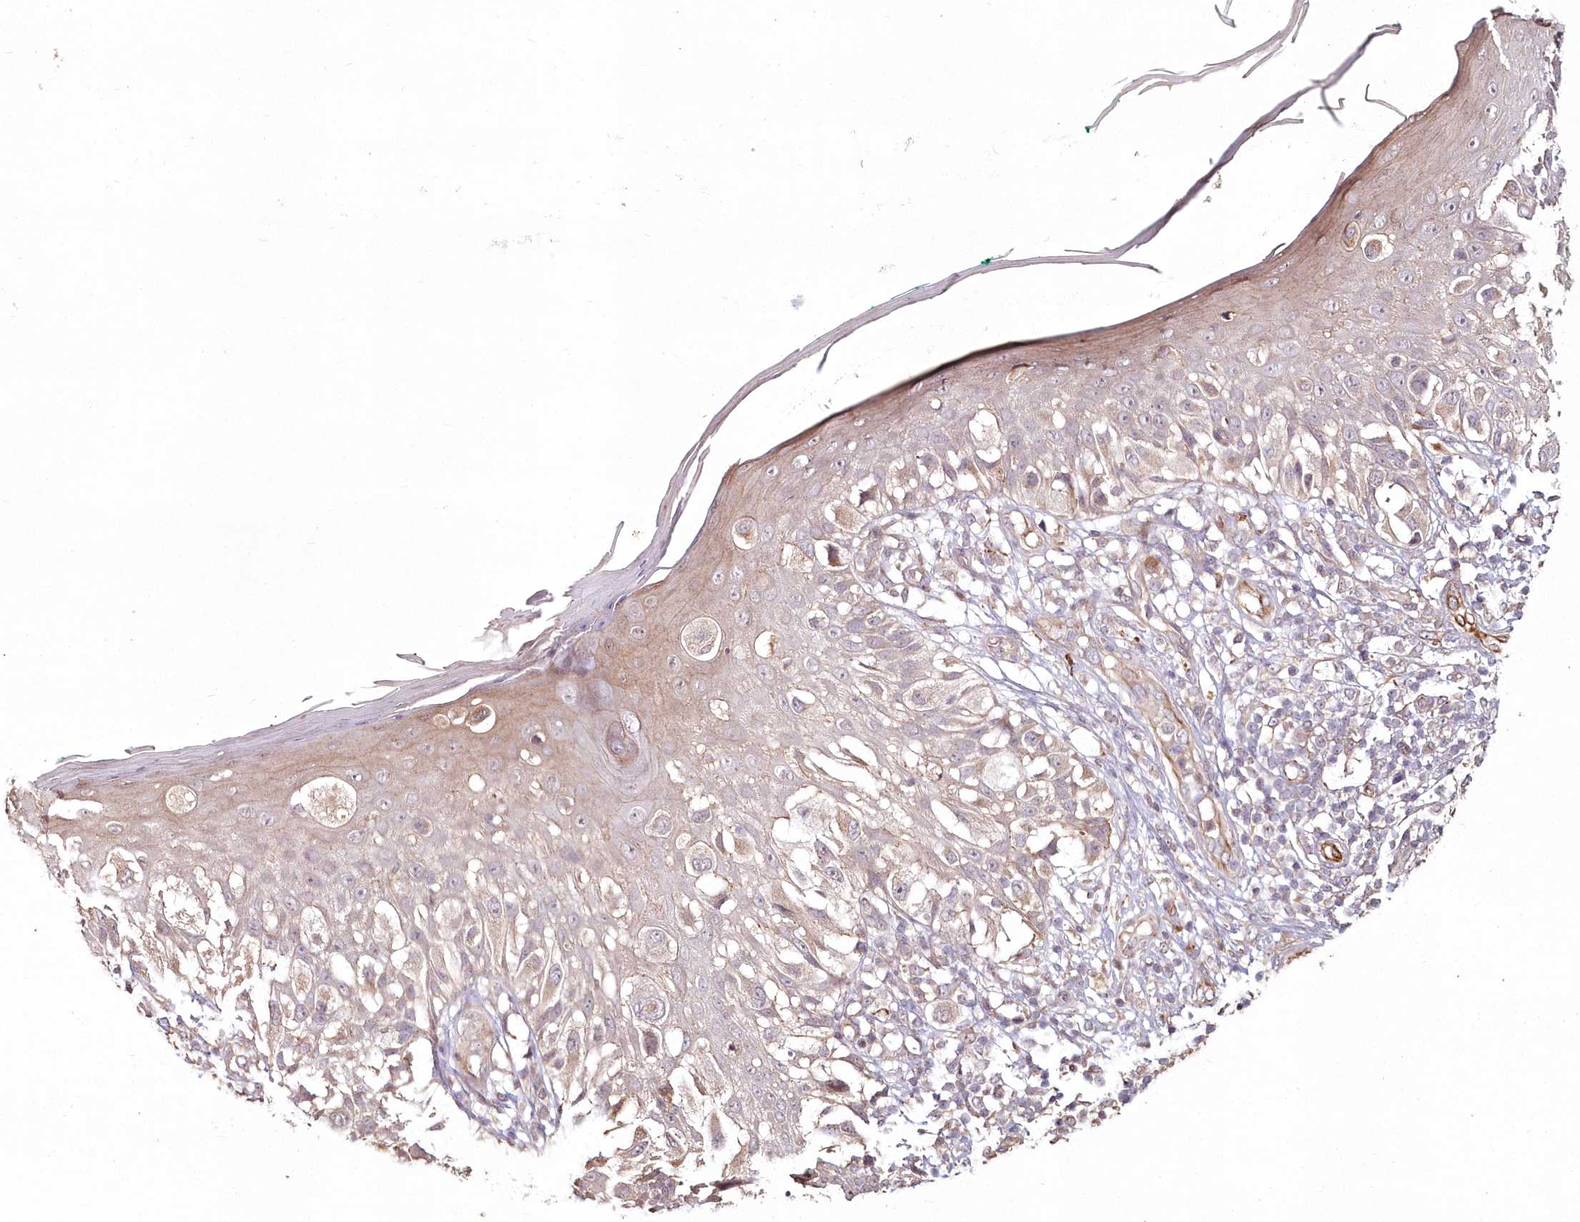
{"staining": {"intensity": "weak", "quantity": ">75%", "location": "cytoplasmic/membranous"}, "tissue": "melanoma", "cell_type": "Tumor cells", "image_type": "cancer", "snomed": [{"axis": "morphology", "description": "Malignant melanoma, NOS"}, {"axis": "topography", "description": "Skin"}], "caption": "Melanoma was stained to show a protein in brown. There is low levels of weak cytoplasmic/membranous staining in about >75% of tumor cells.", "gene": "HYCC2", "patient": {"sex": "female", "age": 81}}